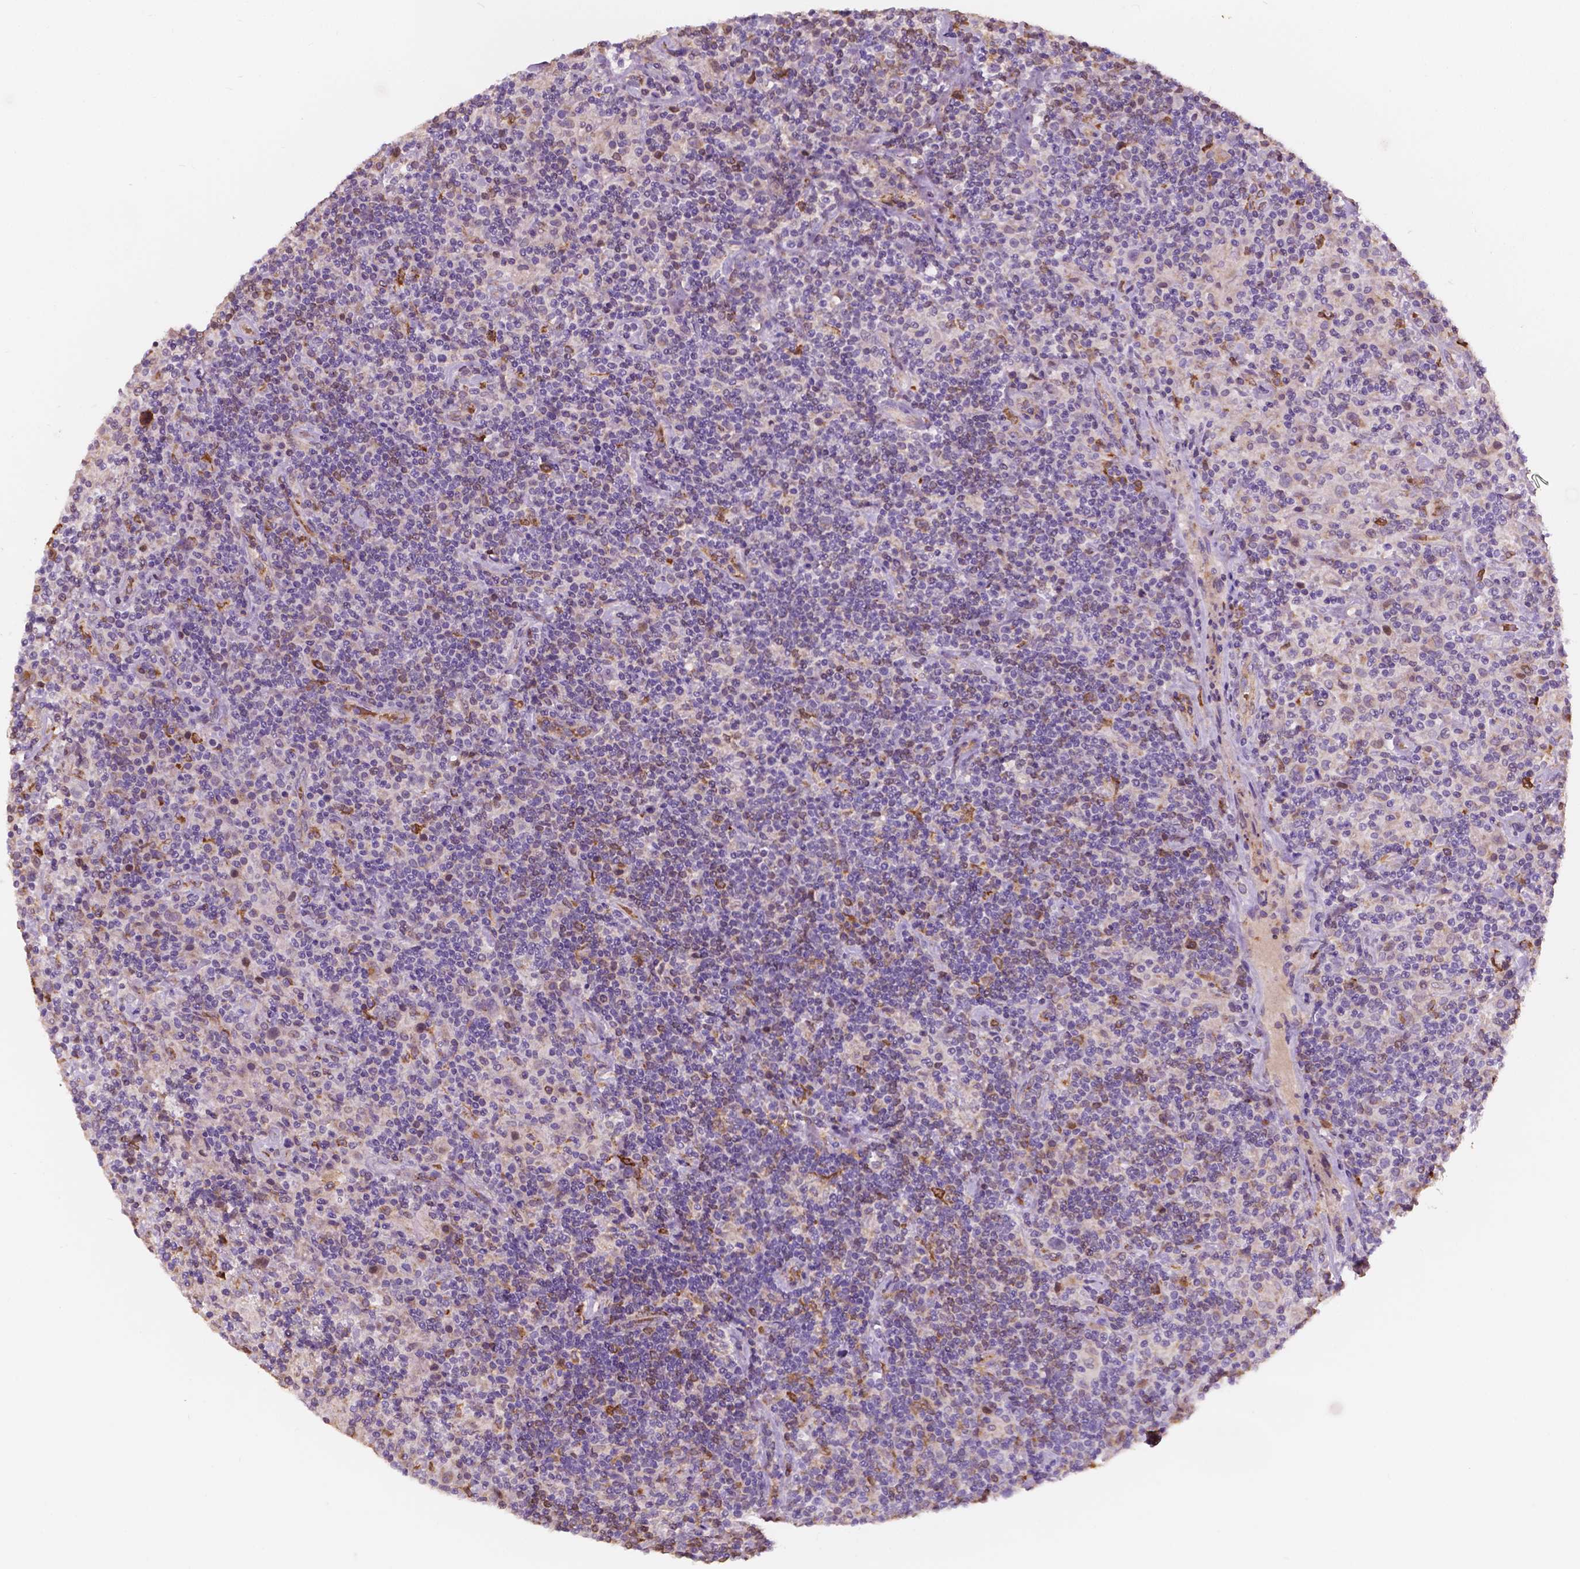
{"staining": {"intensity": "negative", "quantity": "none", "location": "none"}, "tissue": "lymphoma", "cell_type": "Tumor cells", "image_type": "cancer", "snomed": [{"axis": "morphology", "description": "Hodgkin's disease, NOS"}, {"axis": "topography", "description": "Lymph node"}], "caption": "Hodgkin's disease was stained to show a protein in brown. There is no significant expression in tumor cells.", "gene": "SLC22A4", "patient": {"sex": "male", "age": 70}}